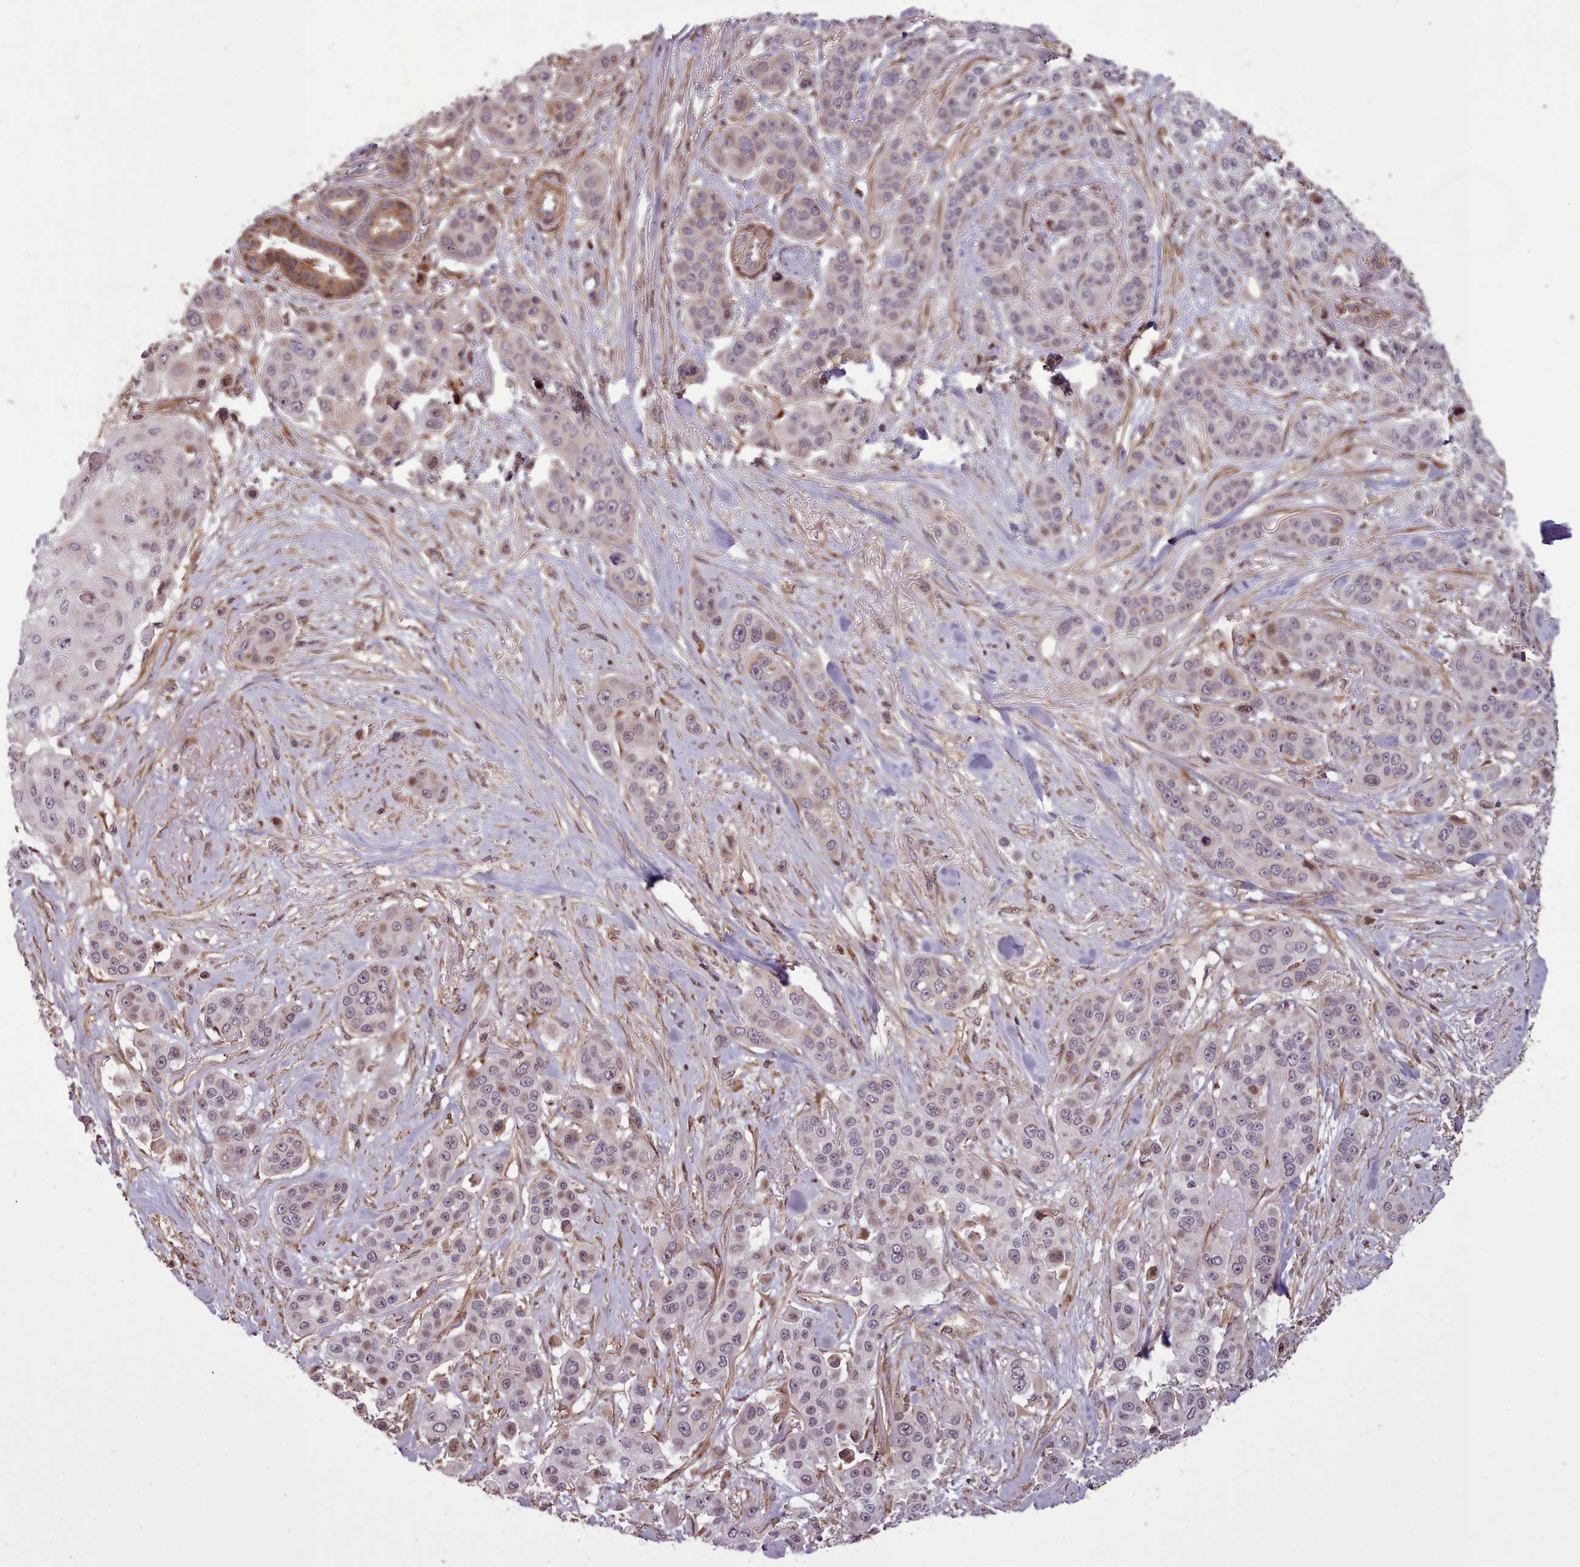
{"staining": {"intensity": "negative", "quantity": "none", "location": "none"}, "tissue": "skin cancer", "cell_type": "Tumor cells", "image_type": "cancer", "snomed": [{"axis": "morphology", "description": "Squamous cell carcinoma, NOS"}, {"axis": "topography", "description": "Skin"}], "caption": "Immunohistochemistry (IHC) photomicrograph of neoplastic tissue: human skin cancer (squamous cell carcinoma) stained with DAB reveals no significant protein expression in tumor cells.", "gene": "NLRP7", "patient": {"sex": "male", "age": 67}}